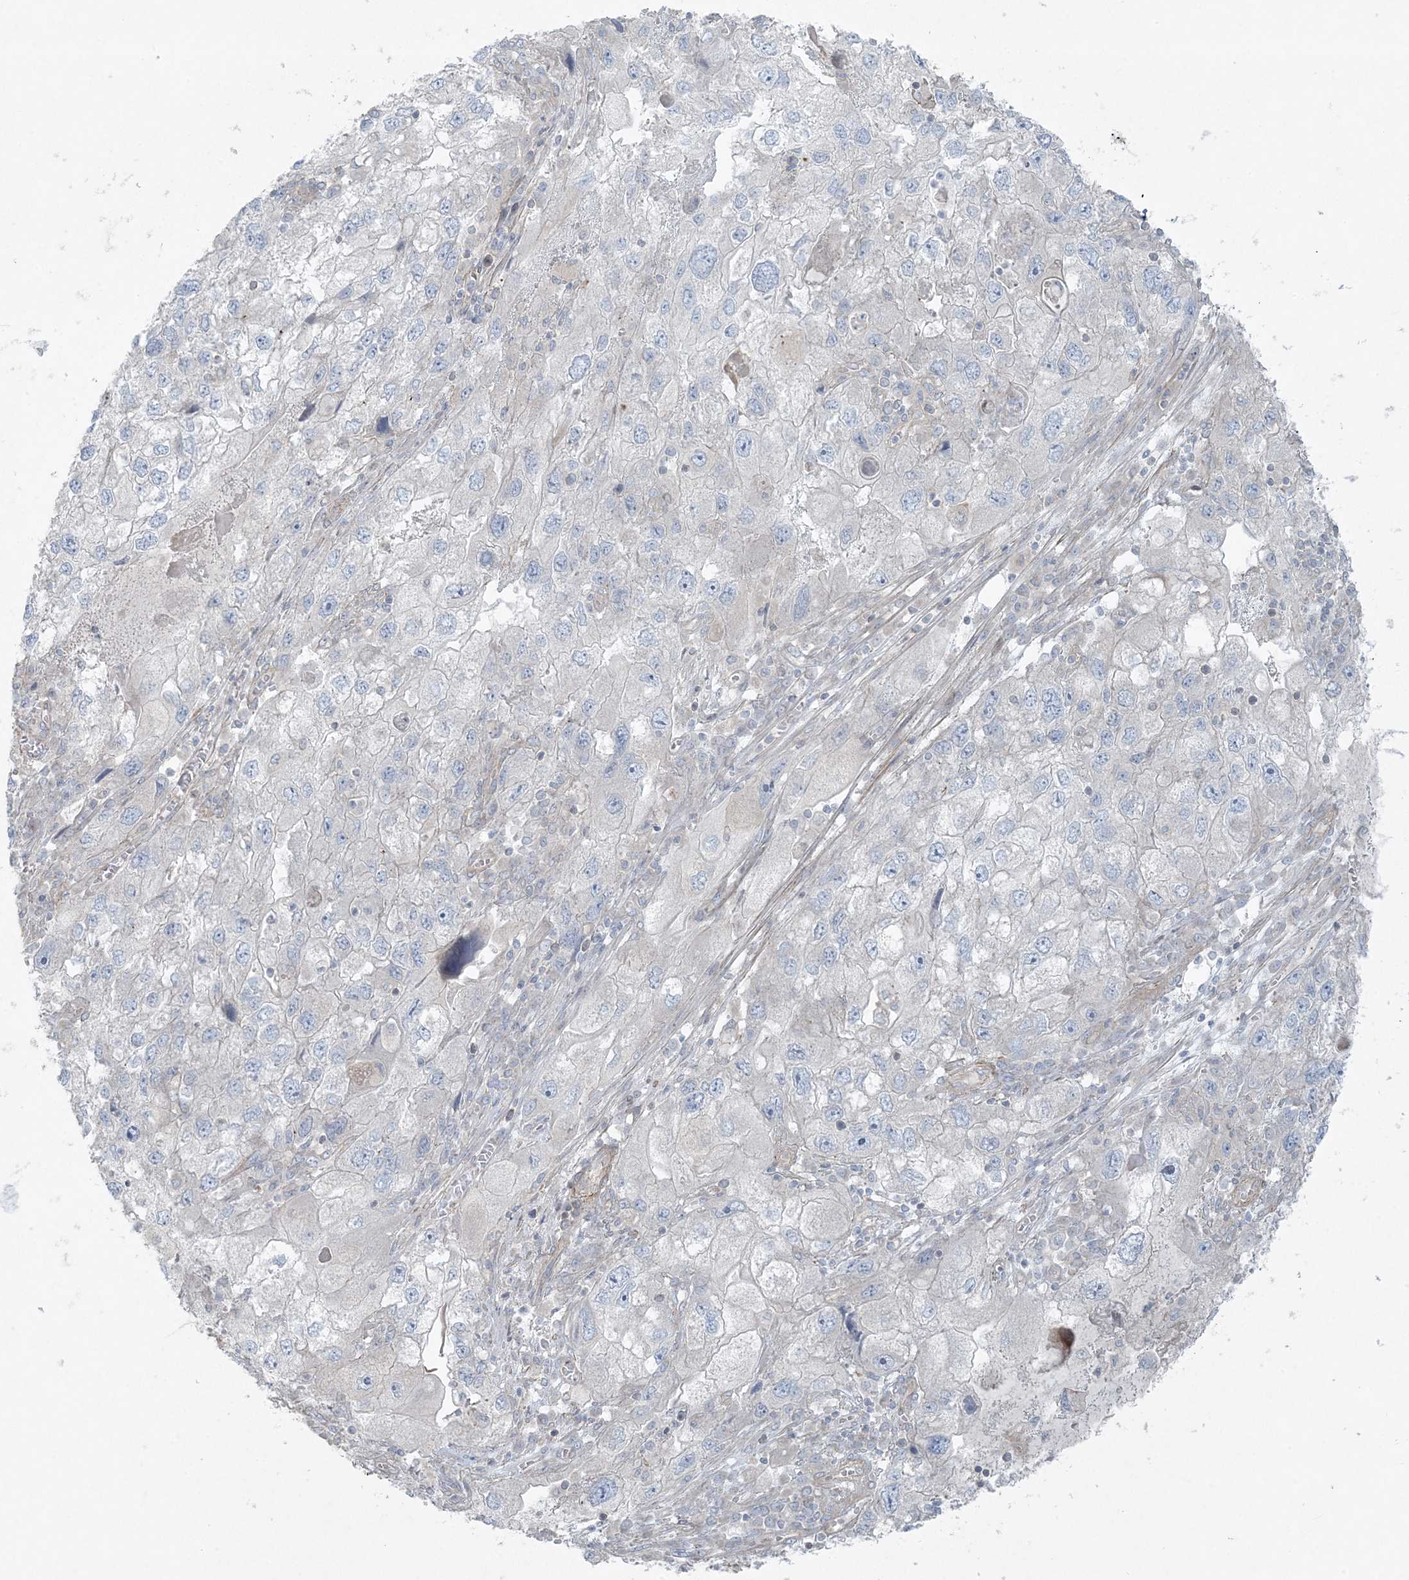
{"staining": {"intensity": "negative", "quantity": "none", "location": "none"}, "tissue": "endometrial cancer", "cell_type": "Tumor cells", "image_type": "cancer", "snomed": [{"axis": "morphology", "description": "Adenocarcinoma, NOS"}, {"axis": "topography", "description": "Endometrium"}], "caption": "Human endometrial cancer stained for a protein using immunohistochemistry (IHC) exhibits no positivity in tumor cells.", "gene": "PIK3R4", "patient": {"sex": "female", "age": 49}}